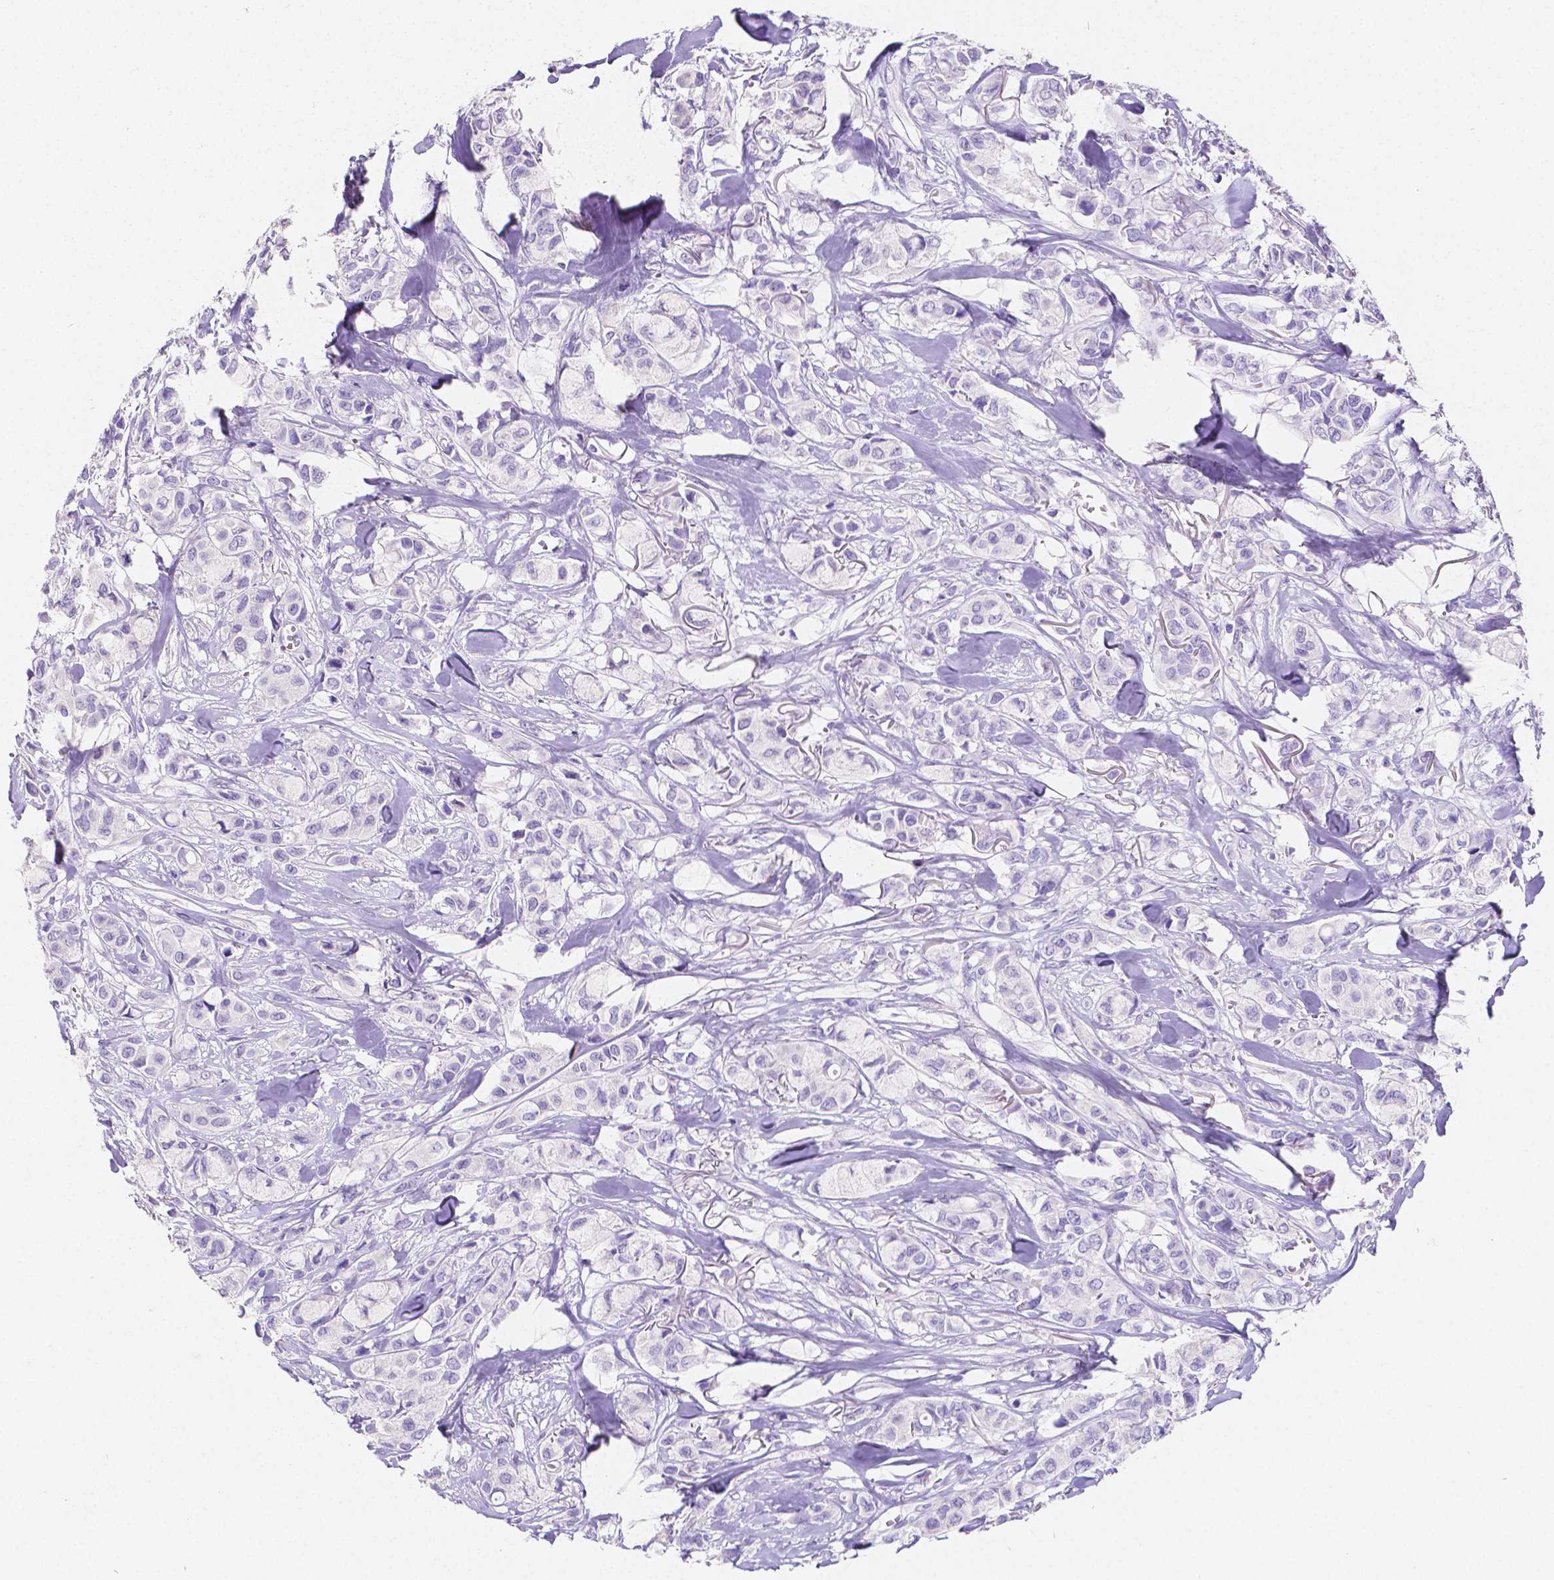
{"staining": {"intensity": "negative", "quantity": "none", "location": "none"}, "tissue": "breast cancer", "cell_type": "Tumor cells", "image_type": "cancer", "snomed": [{"axis": "morphology", "description": "Duct carcinoma"}, {"axis": "topography", "description": "Breast"}], "caption": "This micrograph is of breast cancer (infiltrating ductal carcinoma) stained with IHC to label a protein in brown with the nuclei are counter-stained blue. There is no expression in tumor cells.", "gene": "SATB2", "patient": {"sex": "female", "age": 85}}